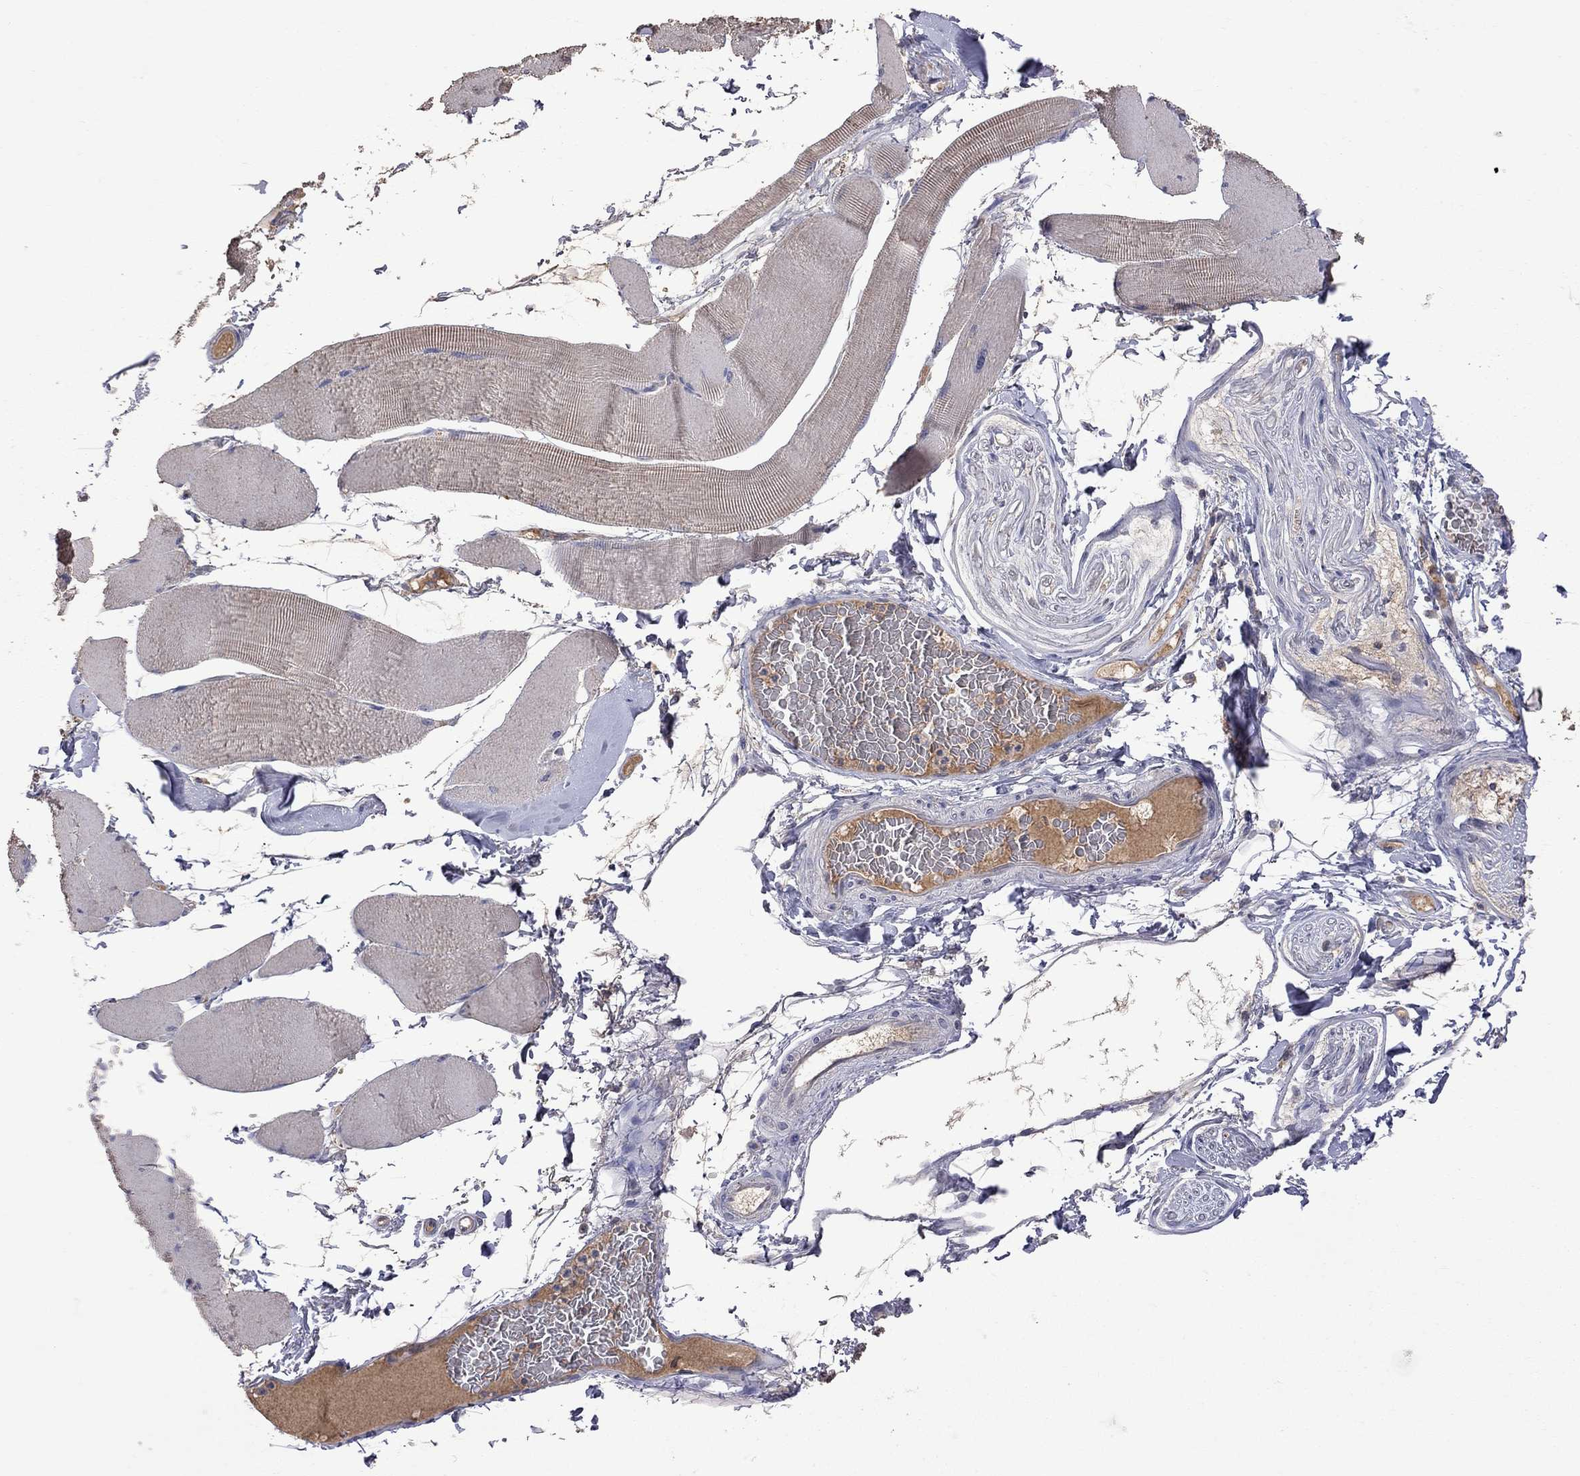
{"staining": {"intensity": "negative", "quantity": "none", "location": "none"}, "tissue": "skeletal muscle", "cell_type": "Myocytes", "image_type": "normal", "snomed": [{"axis": "morphology", "description": "Normal tissue, NOS"}, {"axis": "topography", "description": "Skeletal muscle"}], "caption": "This is an IHC photomicrograph of unremarkable skeletal muscle. There is no staining in myocytes.", "gene": "HTR6", "patient": {"sex": "male", "age": 56}}